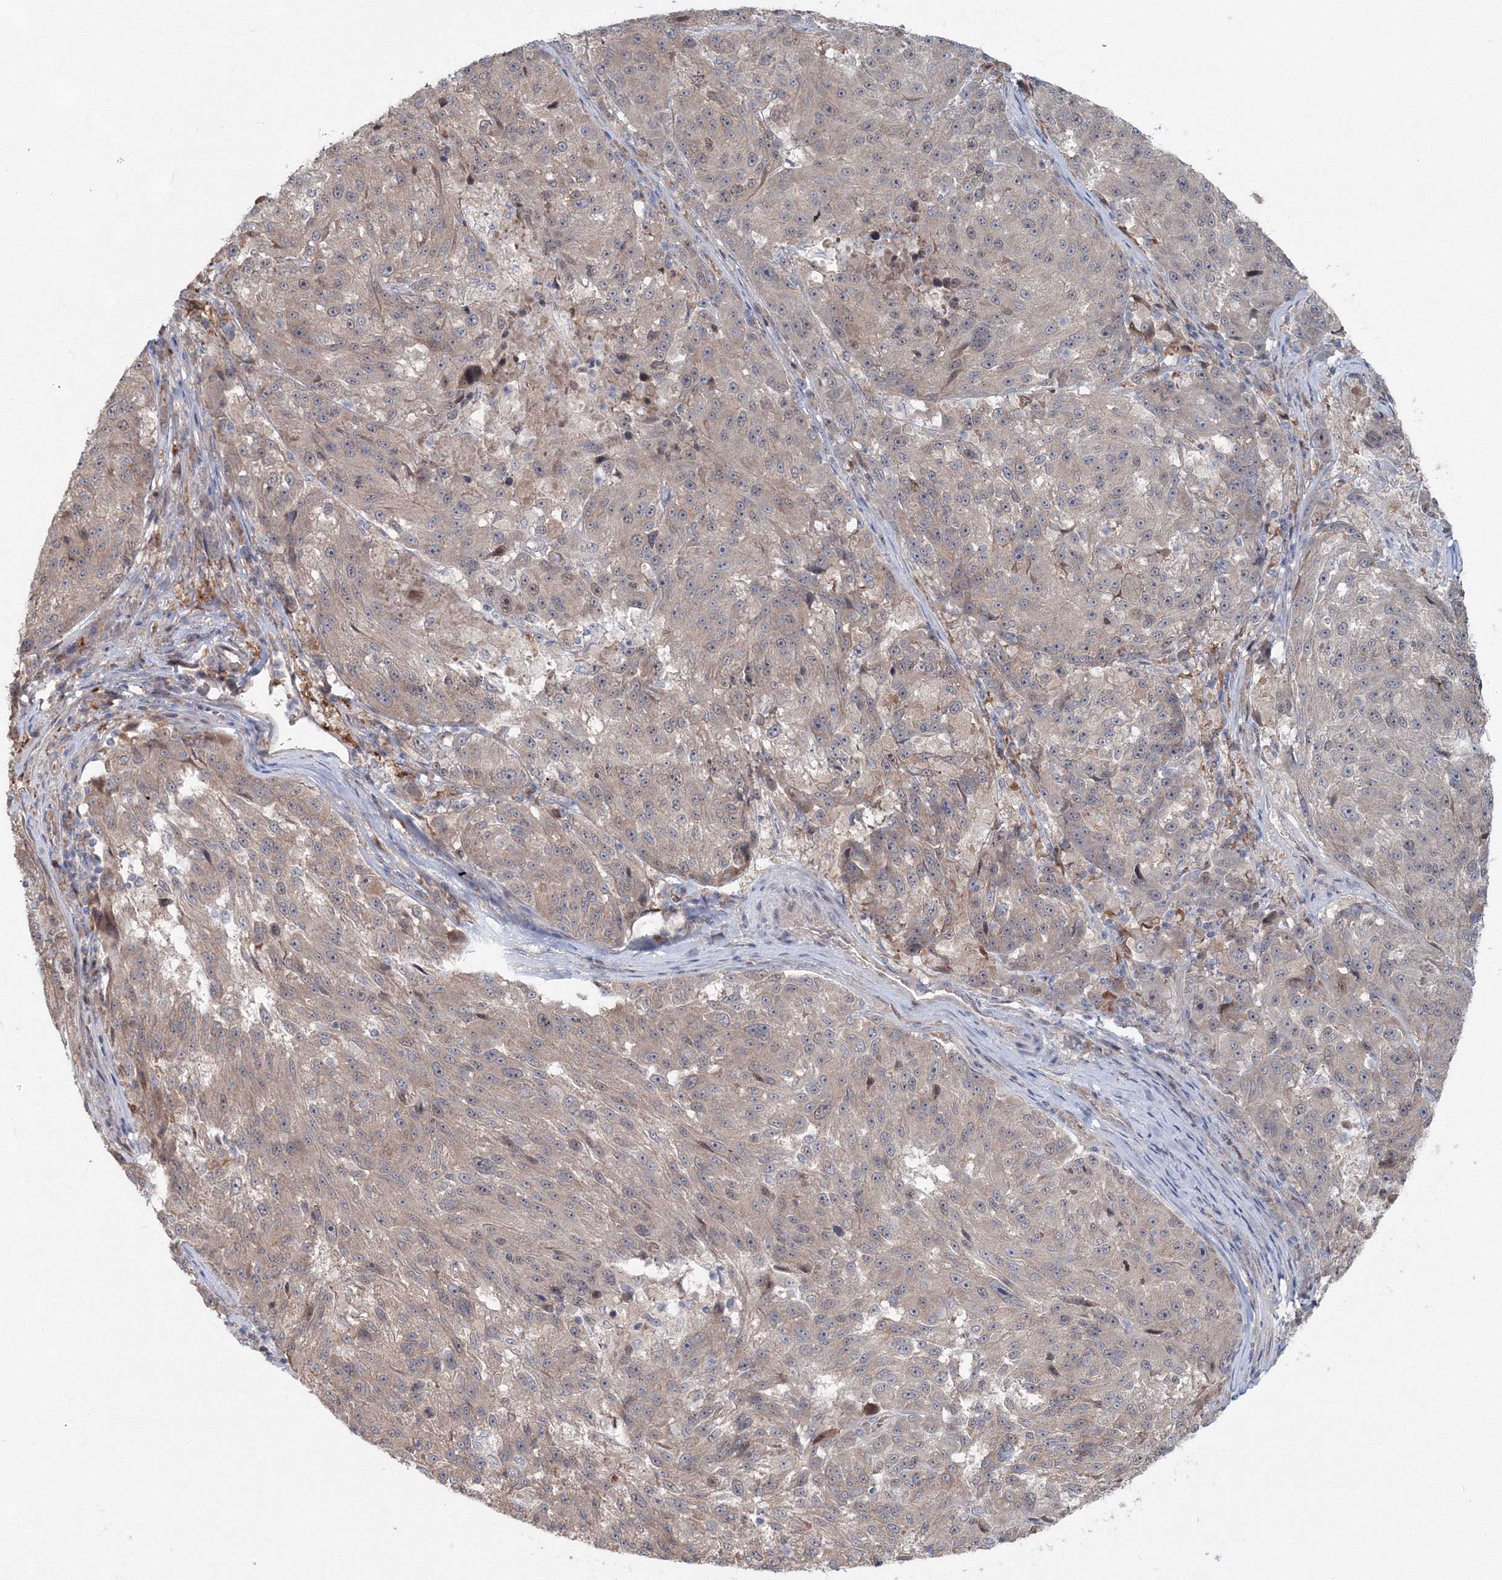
{"staining": {"intensity": "weak", "quantity": "<25%", "location": "cytoplasmic/membranous"}, "tissue": "melanoma", "cell_type": "Tumor cells", "image_type": "cancer", "snomed": [{"axis": "morphology", "description": "Malignant melanoma, NOS"}, {"axis": "topography", "description": "Skin"}], "caption": "This is a micrograph of immunohistochemistry staining of malignant melanoma, which shows no positivity in tumor cells.", "gene": "MKRN2", "patient": {"sex": "male", "age": 53}}